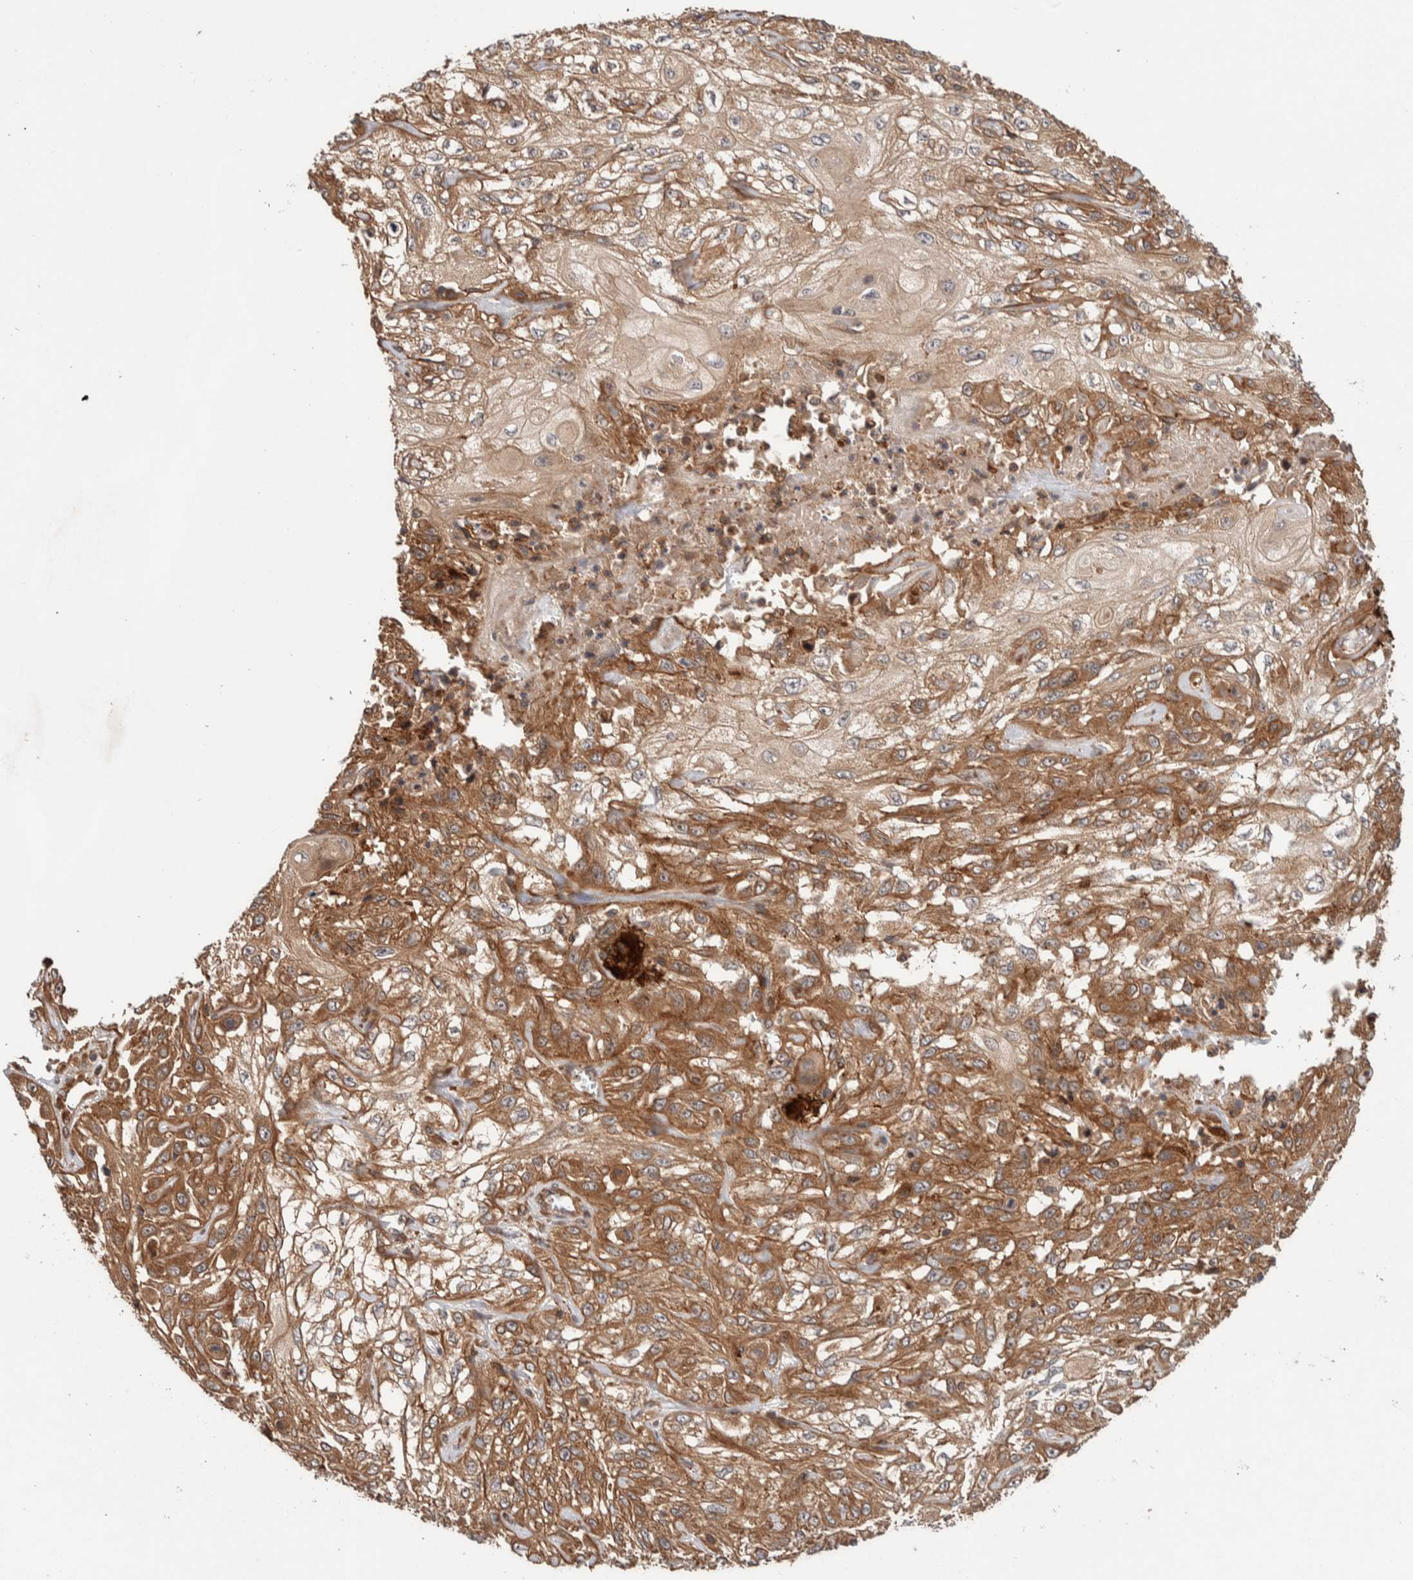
{"staining": {"intensity": "moderate", "quantity": ">75%", "location": "cytoplasmic/membranous"}, "tissue": "skin cancer", "cell_type": "Tumor cells", "image_type": "cancer", "snomed": [{"axis": "morphology", "description": "Squamous cell carcinoma, NOS"}, {"axis": "morphology", "description": "Squamous cell carcinoma, metastatic, NOS"}, {"axis": "topography", "description": "Skin"}, {"axis": "topography", "description": "Lymph node"}], "caption": "Skin squamous cell carcinoma stained with DAB (3,3'-diaminobenzidine) IHC shows medium levels of moderate cytoplasmic/membranous staining in about >75% of tumor cells.", "gene": "SYNRG", "patient": {"sex": "male", "age": 75}}